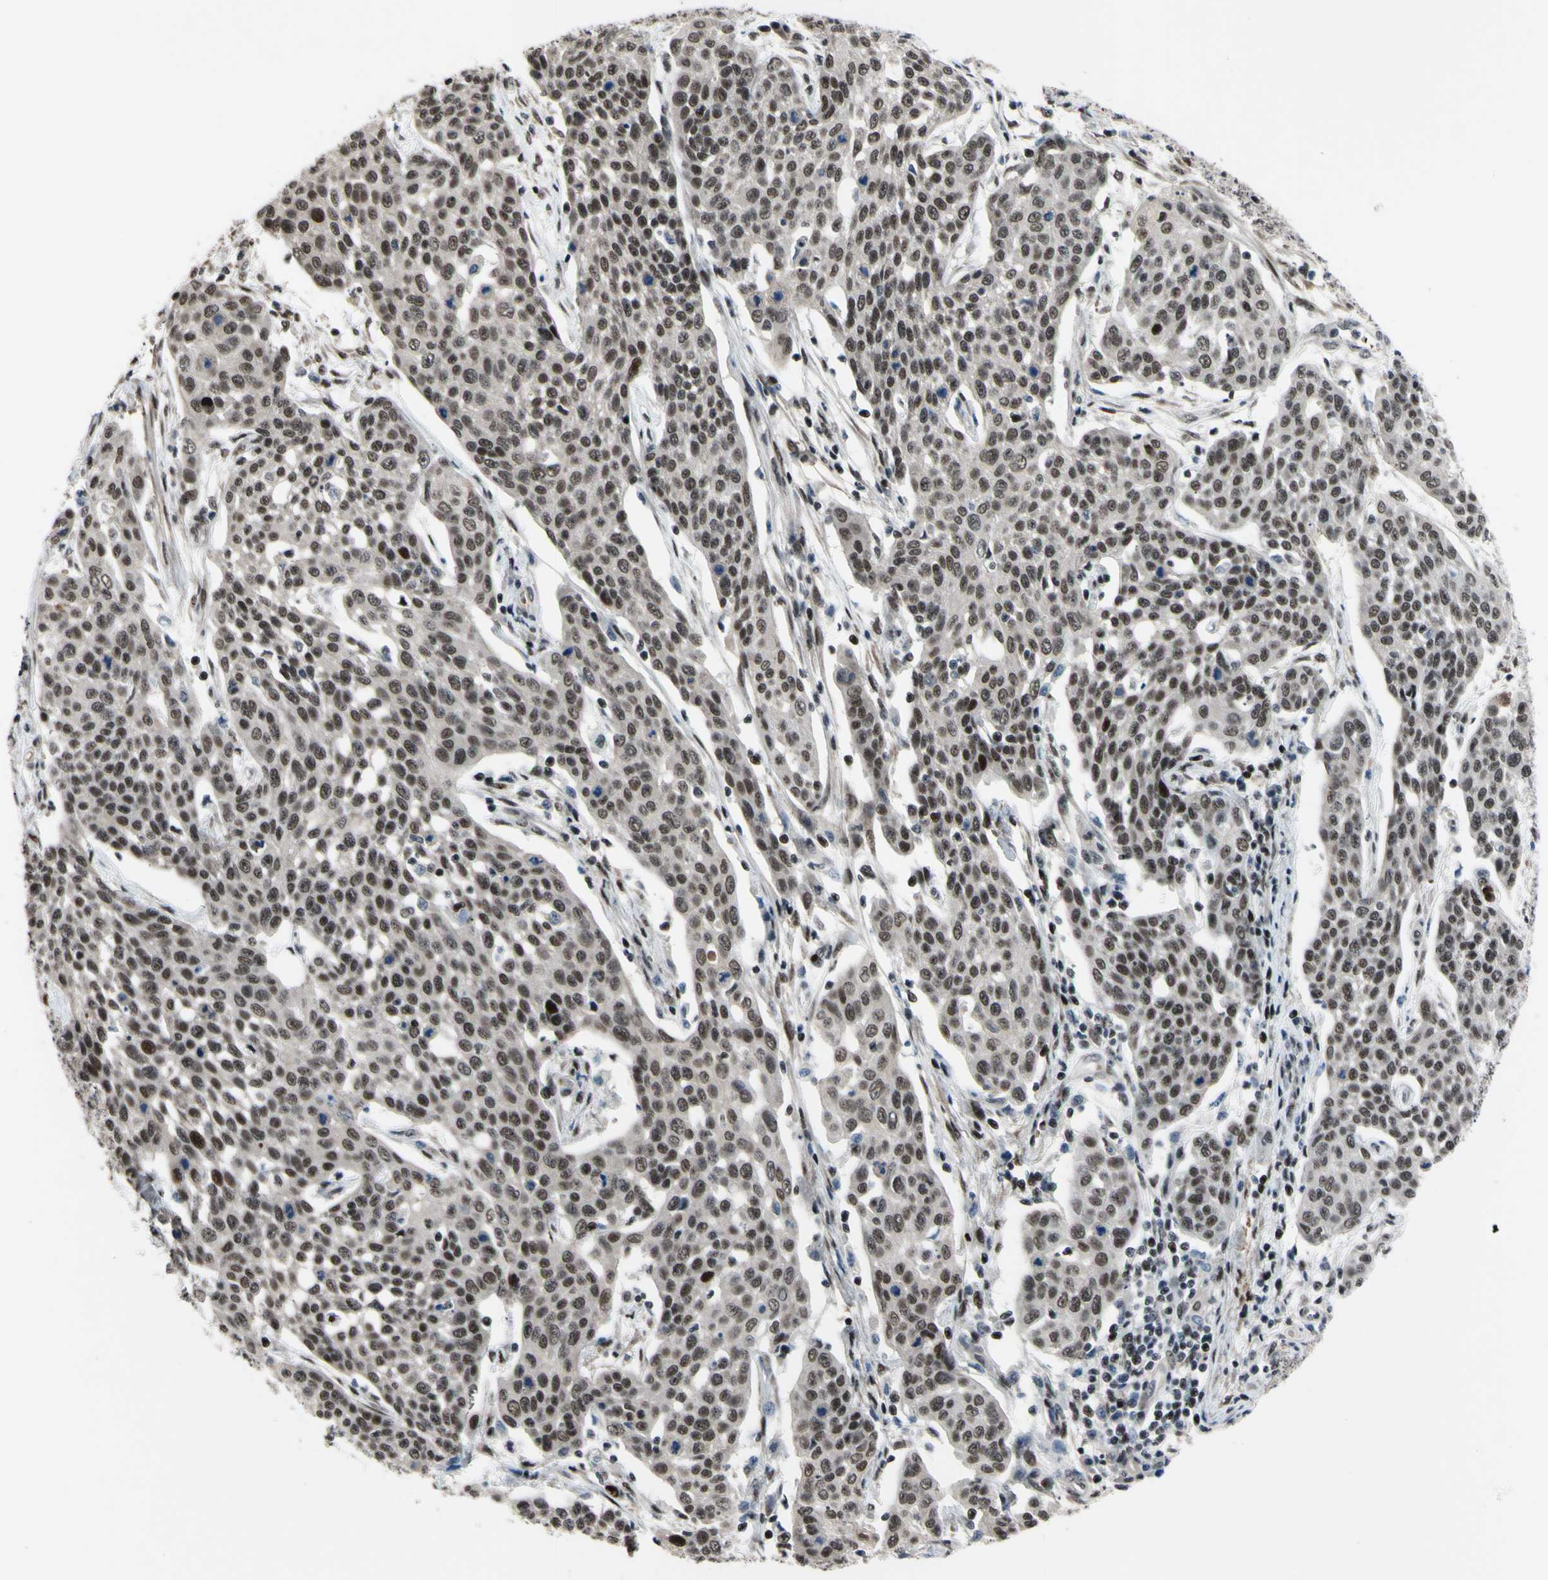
{"staining": {"intensity": "strong", "quantity": ">75%", "location": "nuclear"}, "tissue": "cervical cancer", "cell_type": "Tumor cells", "image_type": "cancer", "snomed": [{"axis": "morphology", "description": "Squamous cell carcinoma, NOS"}, {"axis": "topography", "description": "Cervix"}], "caption": "Immunohistochemistry (DAB) staining of cervical cancer displays strong nuclear protein expression in approximately >75% of tumor cells.", "gene": "THAP12", "patient": {"sex": "female", "age": 34}}